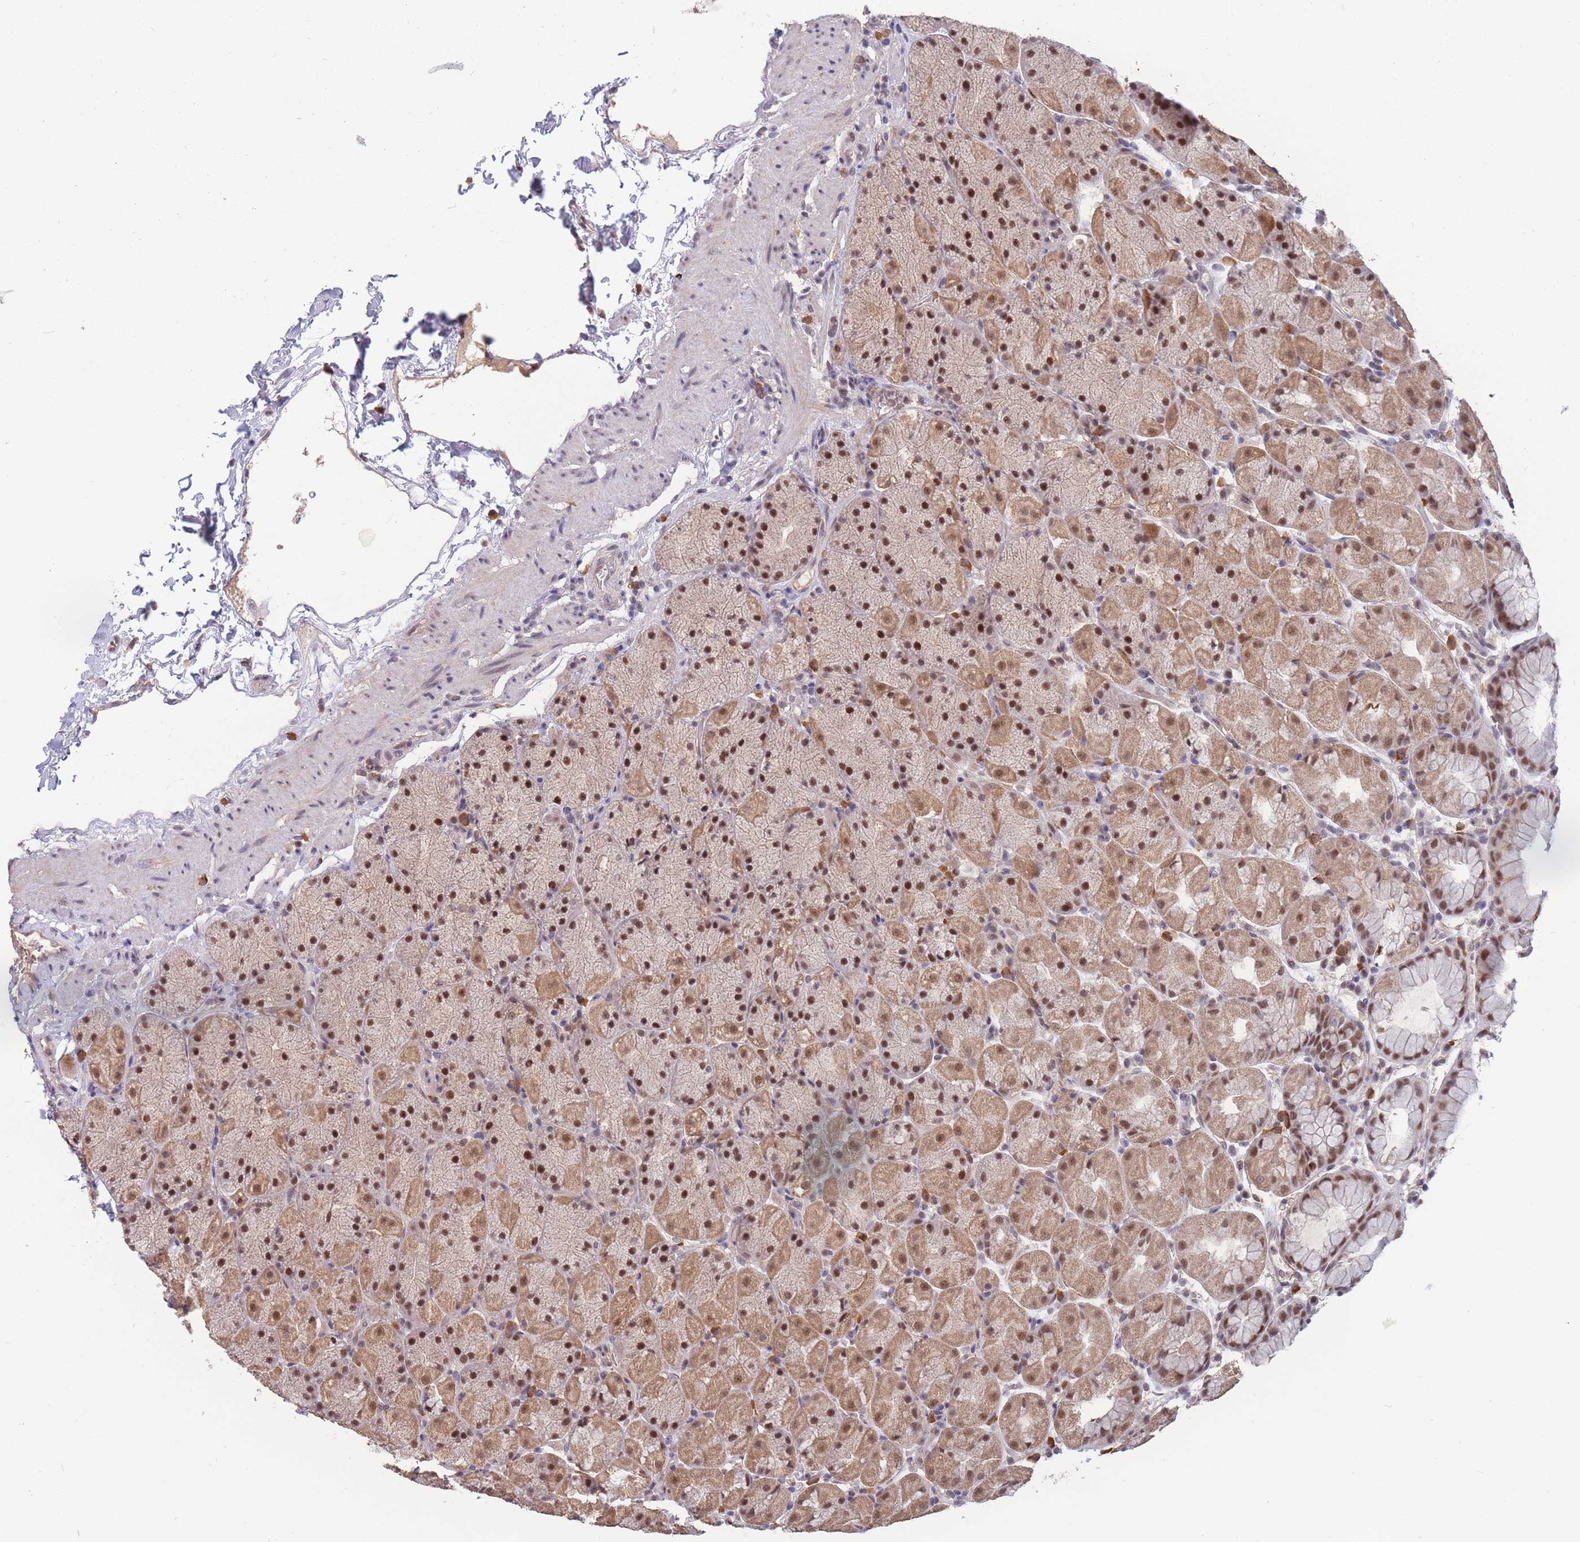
{"staining": {"intensity": "moderate", "quantity": ">75%", "location": "cytoplasmic/membranous,nuclear"}, "tissue": "stomach", "cell_type": "Glandular cells", "image_type": "normal", "snomed": [{"axis": "morphology", "description": "Normal tissue, NOS"}, {"axis": "topography", "description": "Stomach, upper"}, {"axis": "topography", "description": "Stomach, lower"}], "caption": "IHC staining of normal stomach, which exhibits medium levels of moderate cytoplasmic/membranous,nuclear positivity in about >75% of glandular cells indicating moderate cytoplasmic/membranous,nuclear protein staining. The staining was performed using DAB (3,3'-diaminobenzidine) (brown) for protein detection and nuclei were counterstained in hematoxylin (blue).", "gene": "SNRPA1", "patient": {"sex": "male", "age": 67}}